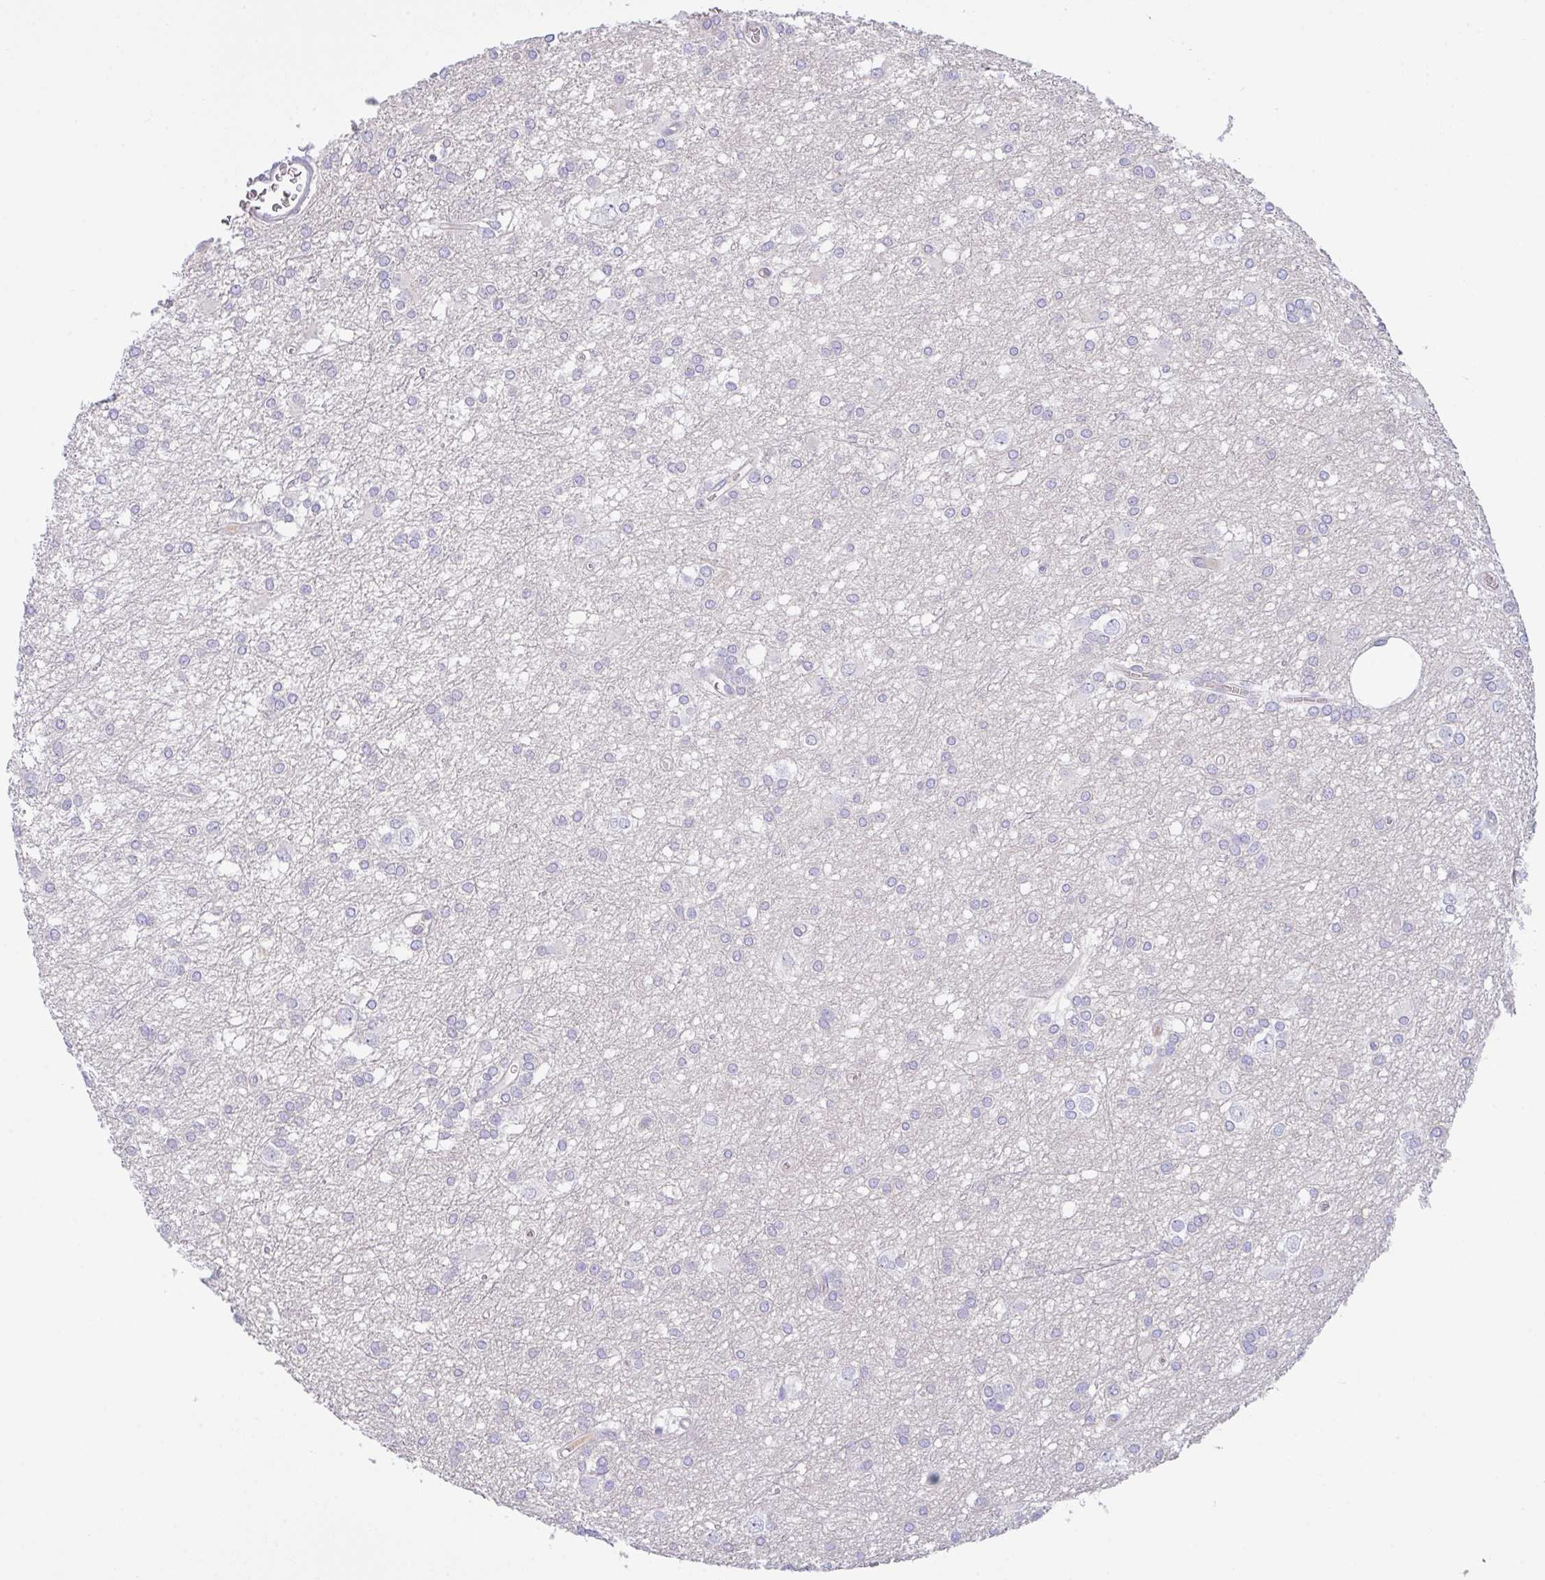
{"staining": {"intensity": "negative", "quantity": "none", "location": "none"}, "tissue": "glioma", "cell_type": "Tumor cells", "image_type": "cancer", "snomed": [{"axis": "morphology", "description": "Glioma, malignant, High grade"}, {"axis": "topography", "description": "Brain"}], "caption": "IHC image of glioma stained for a protein (brown), which shows no staining in tumor cells. Nuclei are stained in blue.", "gene": "FBXL20", "patient": {"sex": "male", "age": 48}}